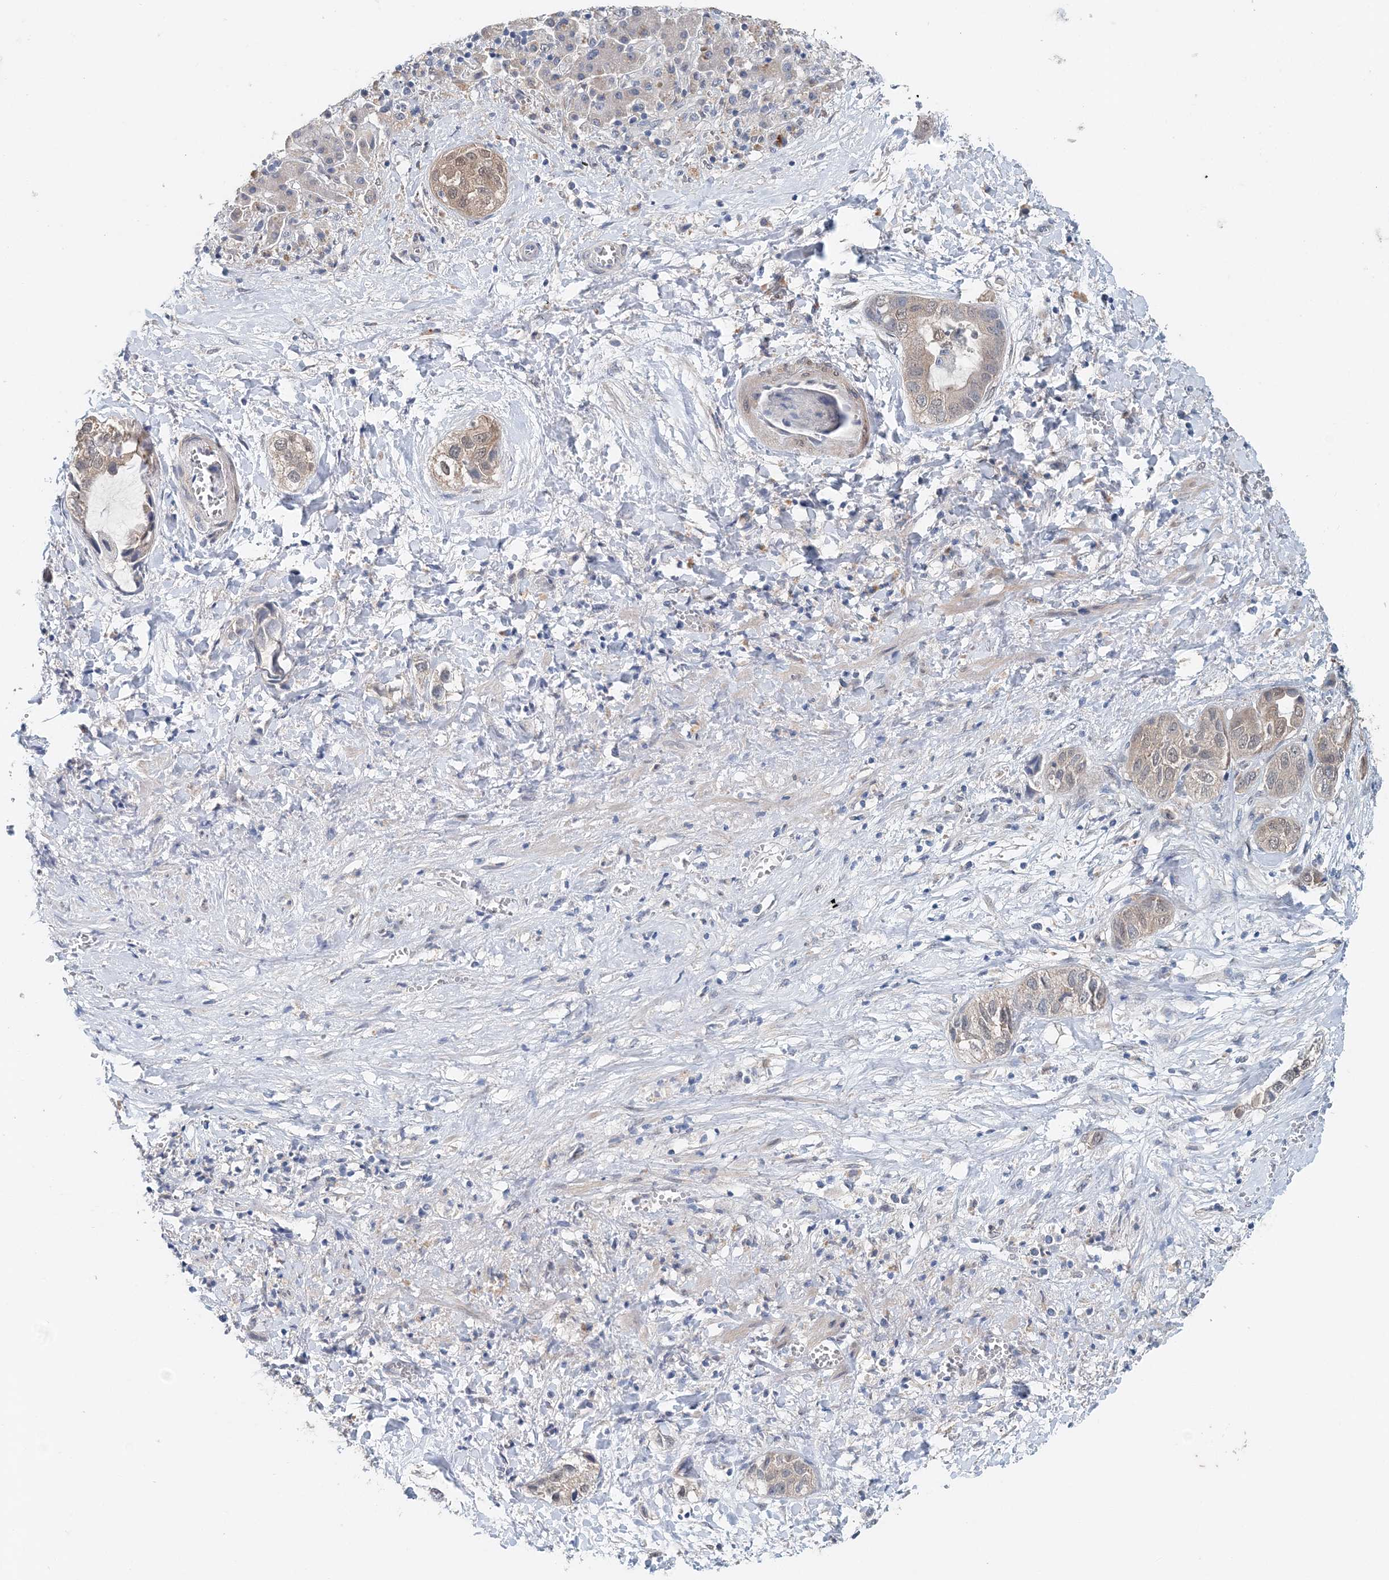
{"staining": {"intensity": "weak", "quantity": "<25%", "location": "cytoplasmic/membranous,nuclear"}, "tissue": "liver cancer", "cell_type": "Tumor cells", "image_type": "cancer", "snomed": [{"axis": "morphology", "description": "Cholangiocarcinoma"}, {"axis": "topography", "description": "Liver"}], "caption": "IHC image of human liver cancer (cholangiocarcinoma) stained for a protein (brown), which shows no positivity in tumor cells.", "gene": "PFN2", "patient": {"sex": "female", "age": 52}}